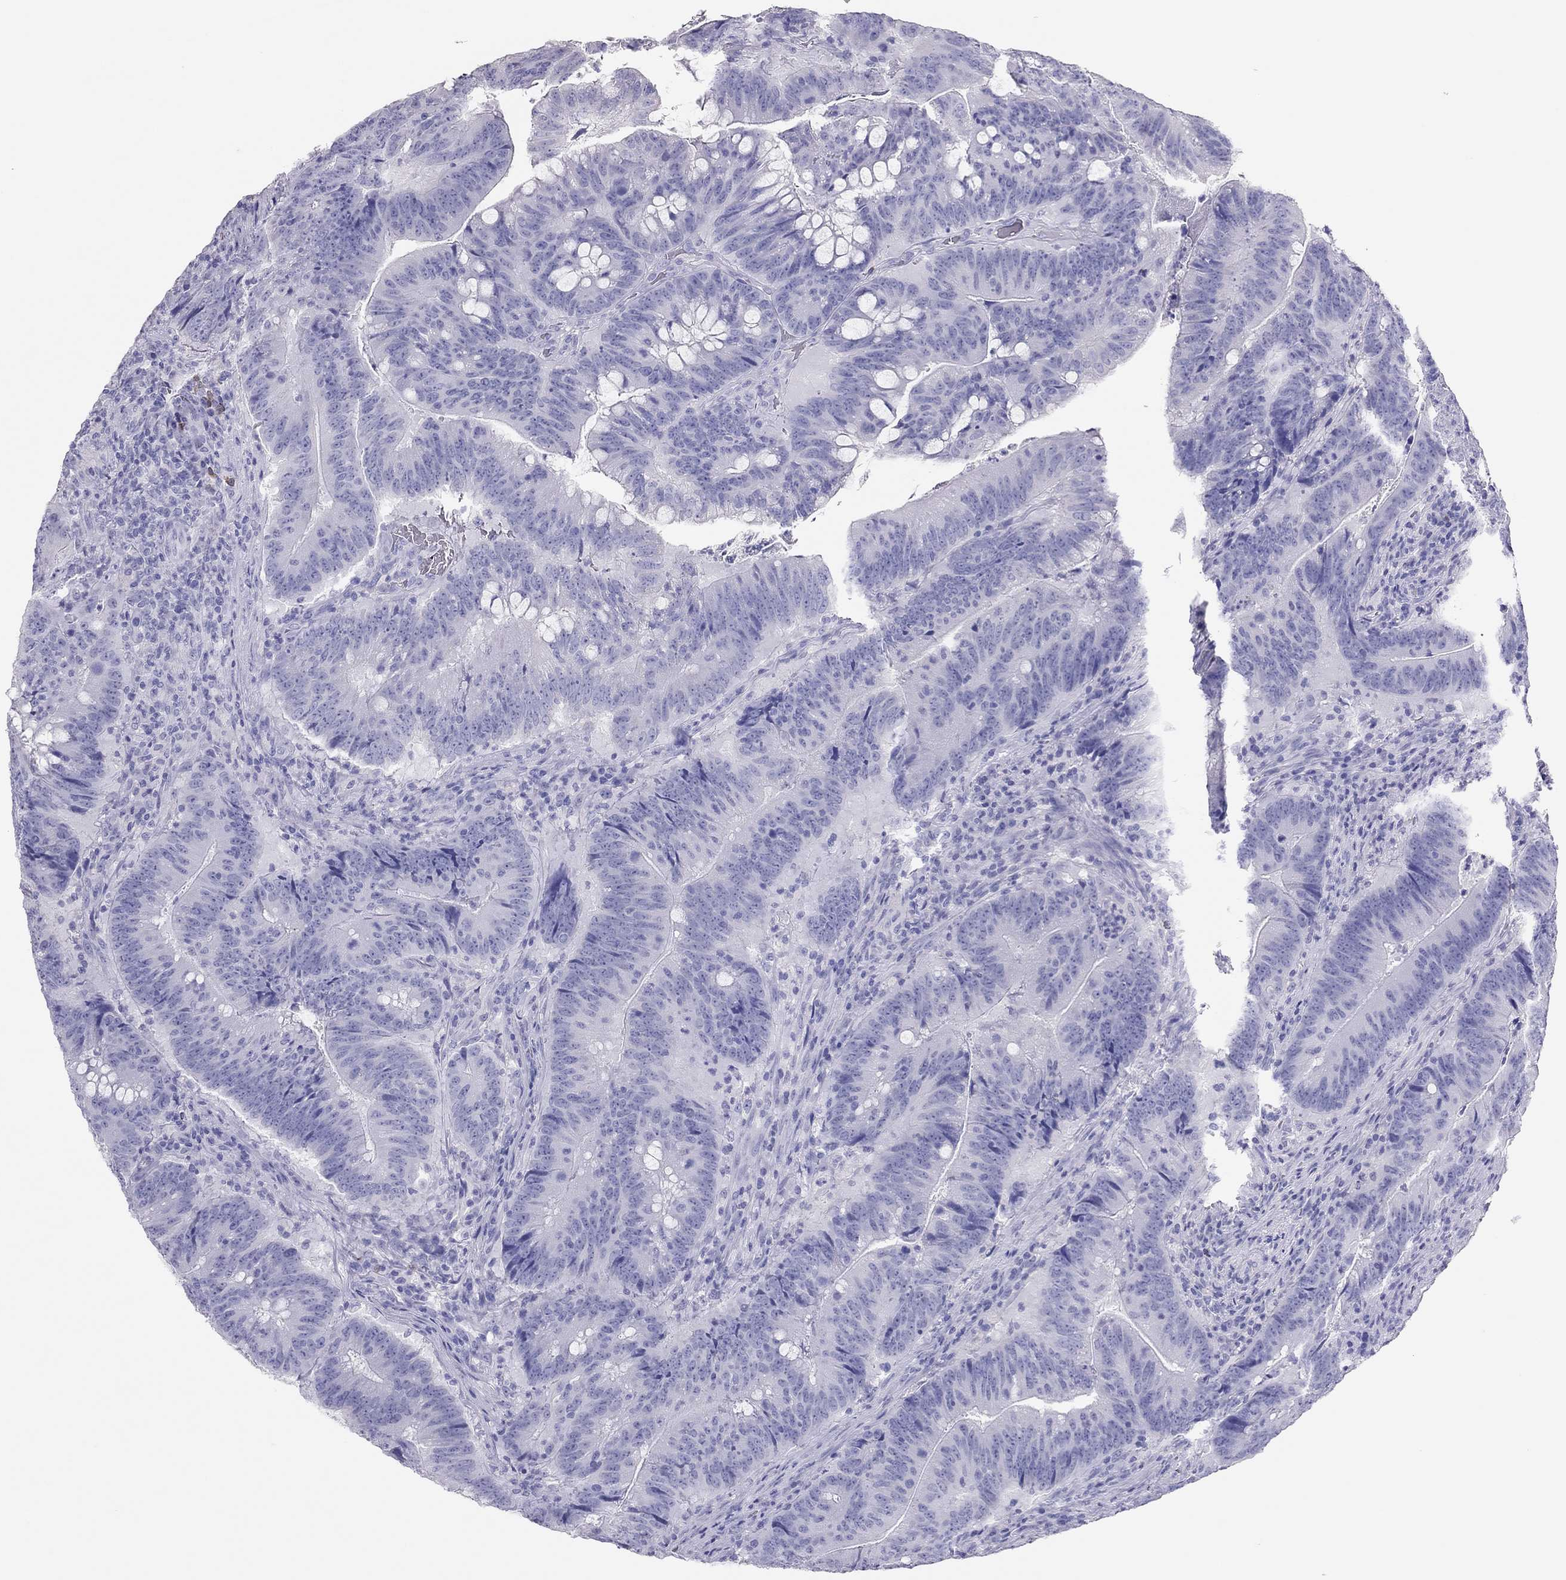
{"staining": {"intensity": "negative", "quantity": "none", "location": "none"}, "tissue": "colorectal cancer", "cell_type": "Tumor cells", "image_type": "cancer", "snomed": [{"axis": "morphology", "description": "Adenocarcinoma, NOS"}, {"axis": "topography", "description": "Colon"}], "caption": "Immunohistochemical staining of colorectal adenocarcinoma exhibits no significant staining in tumor cells. The staining was performed using DAB to visualize the protein expression in brown, while the nuclei were stained in blue with hematoxylin (Magnification: 20x).", "gene": "TSHB", "patient": {"sex": "female", "age": 87}}